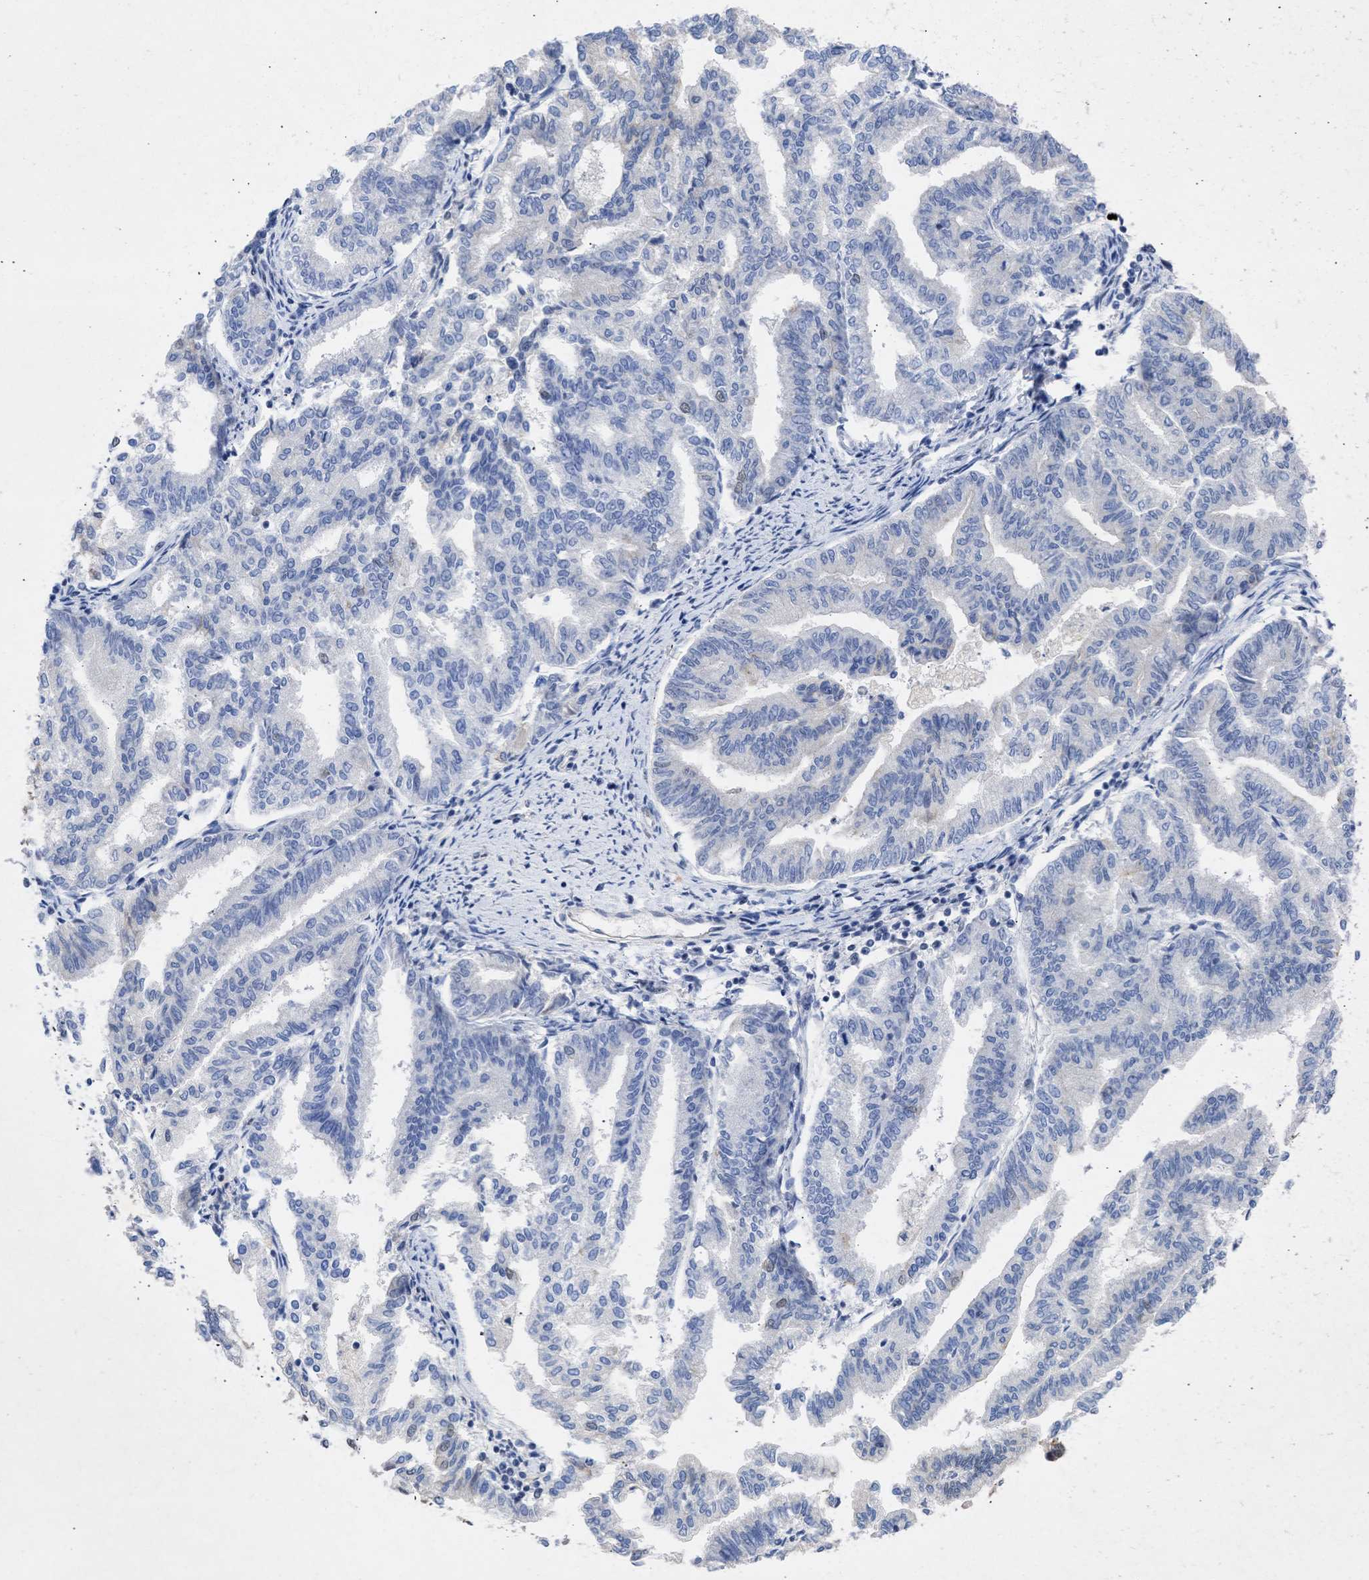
{"staining": {"intensity": "negative", "quantity": "none", "location": "none"}, "tissue": "endometrial cancer", "cell_type": "Tumor cells", "image_type": "cancer", "snomed": [{"axis": "morphology", "description": "Adenocarcinoma, NOS"}, {"axis": "topography", "description": "Endometrium"}], "caption": "Endometrial cancer (adenocarcinoma) was stained to show a protein in brown. There is no significant expression in tumor cells. (DAB IHC, high magnification).", "gene": "DDX41", "patient": {"sex": "female", "age": 79}}